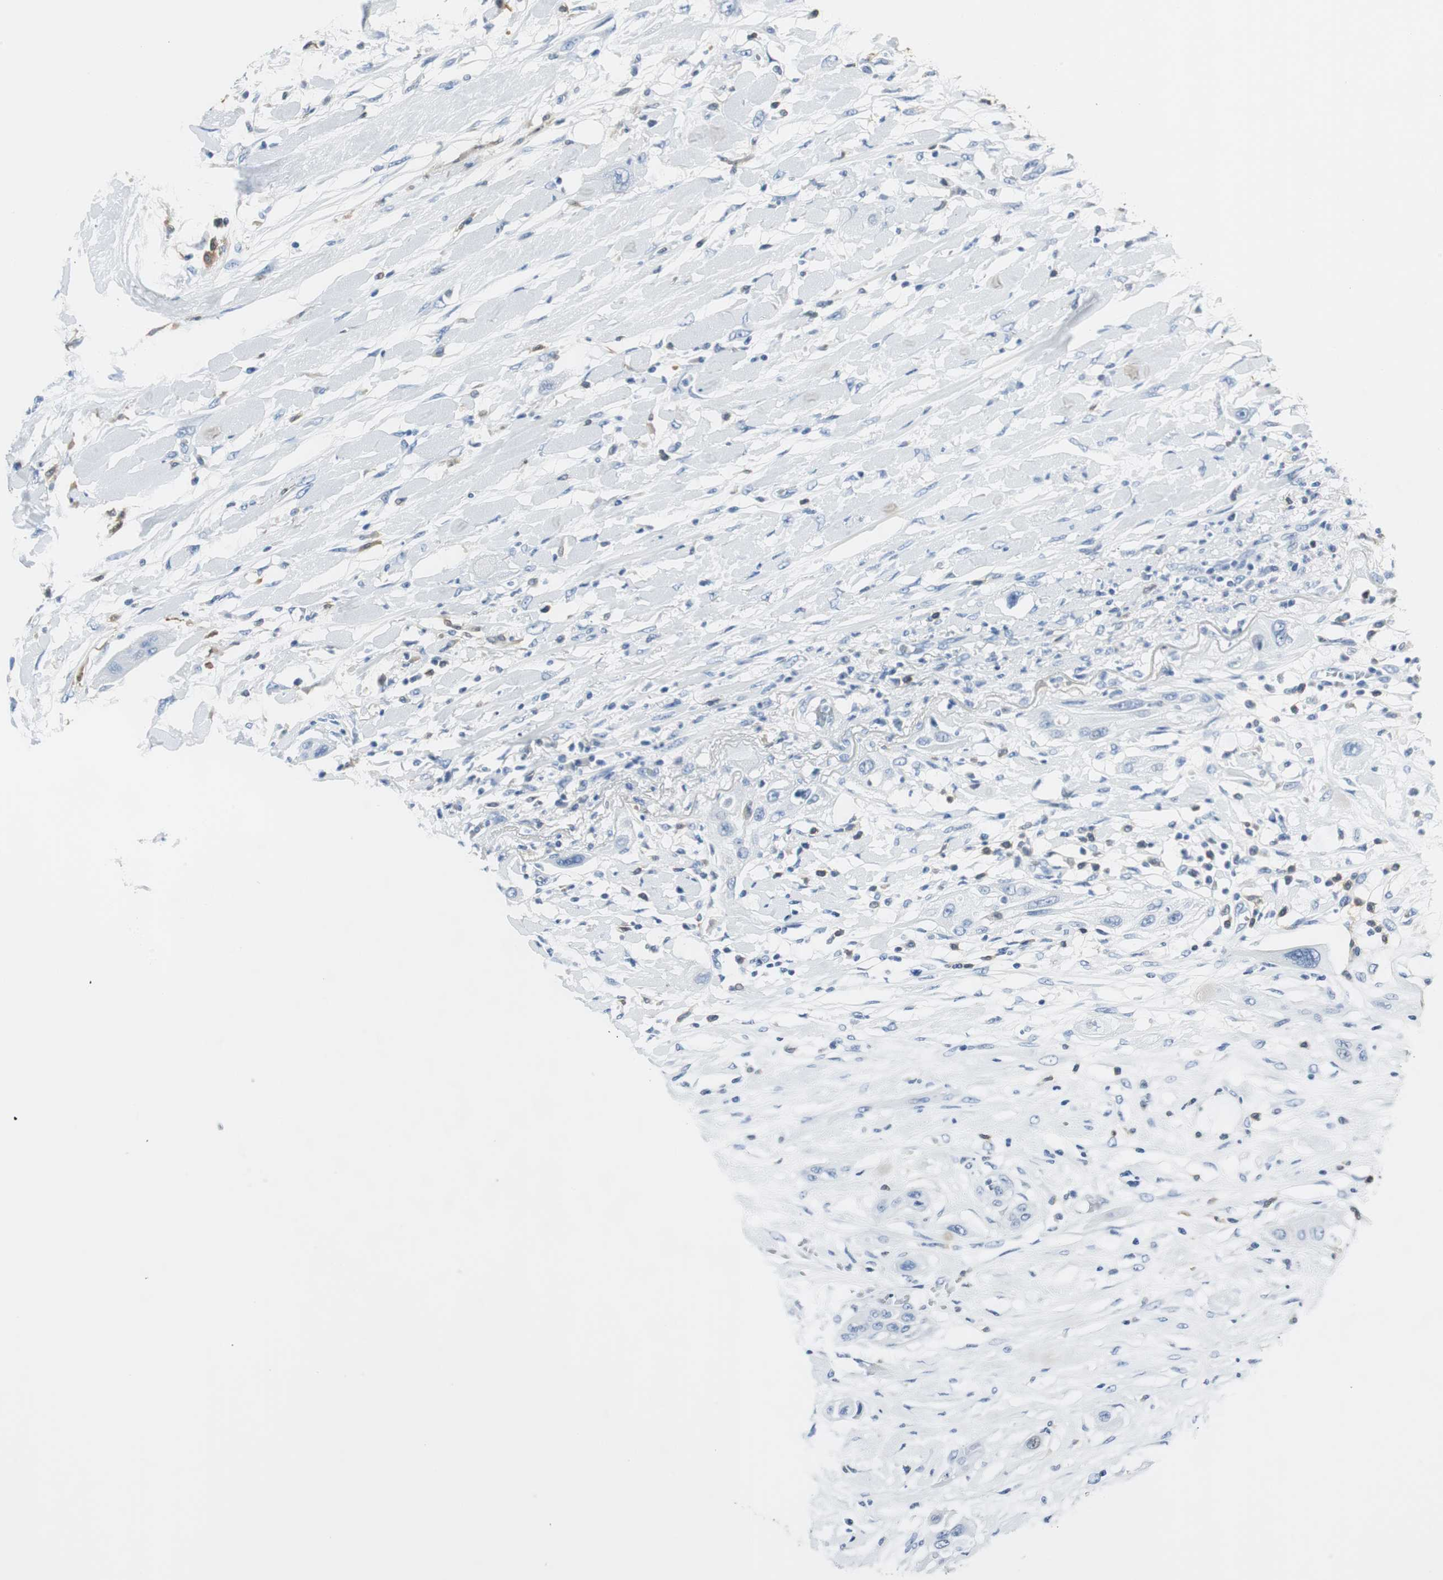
{"staining": {"intensity": "negative", "quantity": "none", "location": "none"}, "tissue": "lung cancer", "cell_type": "Tumor cells", "image_type": "cancer", "snomed": [{"axis": "morphology", "description": "Squamous cell carcinoma, NOS"}, {"axis": "topography", "description": "Lung"}], "caption": "An immunohistochemistry histopathology image of lung cancer (squamous cell carcinoma) is shown. There is no staining in tumor cells of lung cancer (squamous cell carcinoma).", "gene": "FBP1", "patient": {"sex": "female", "age": 47}}